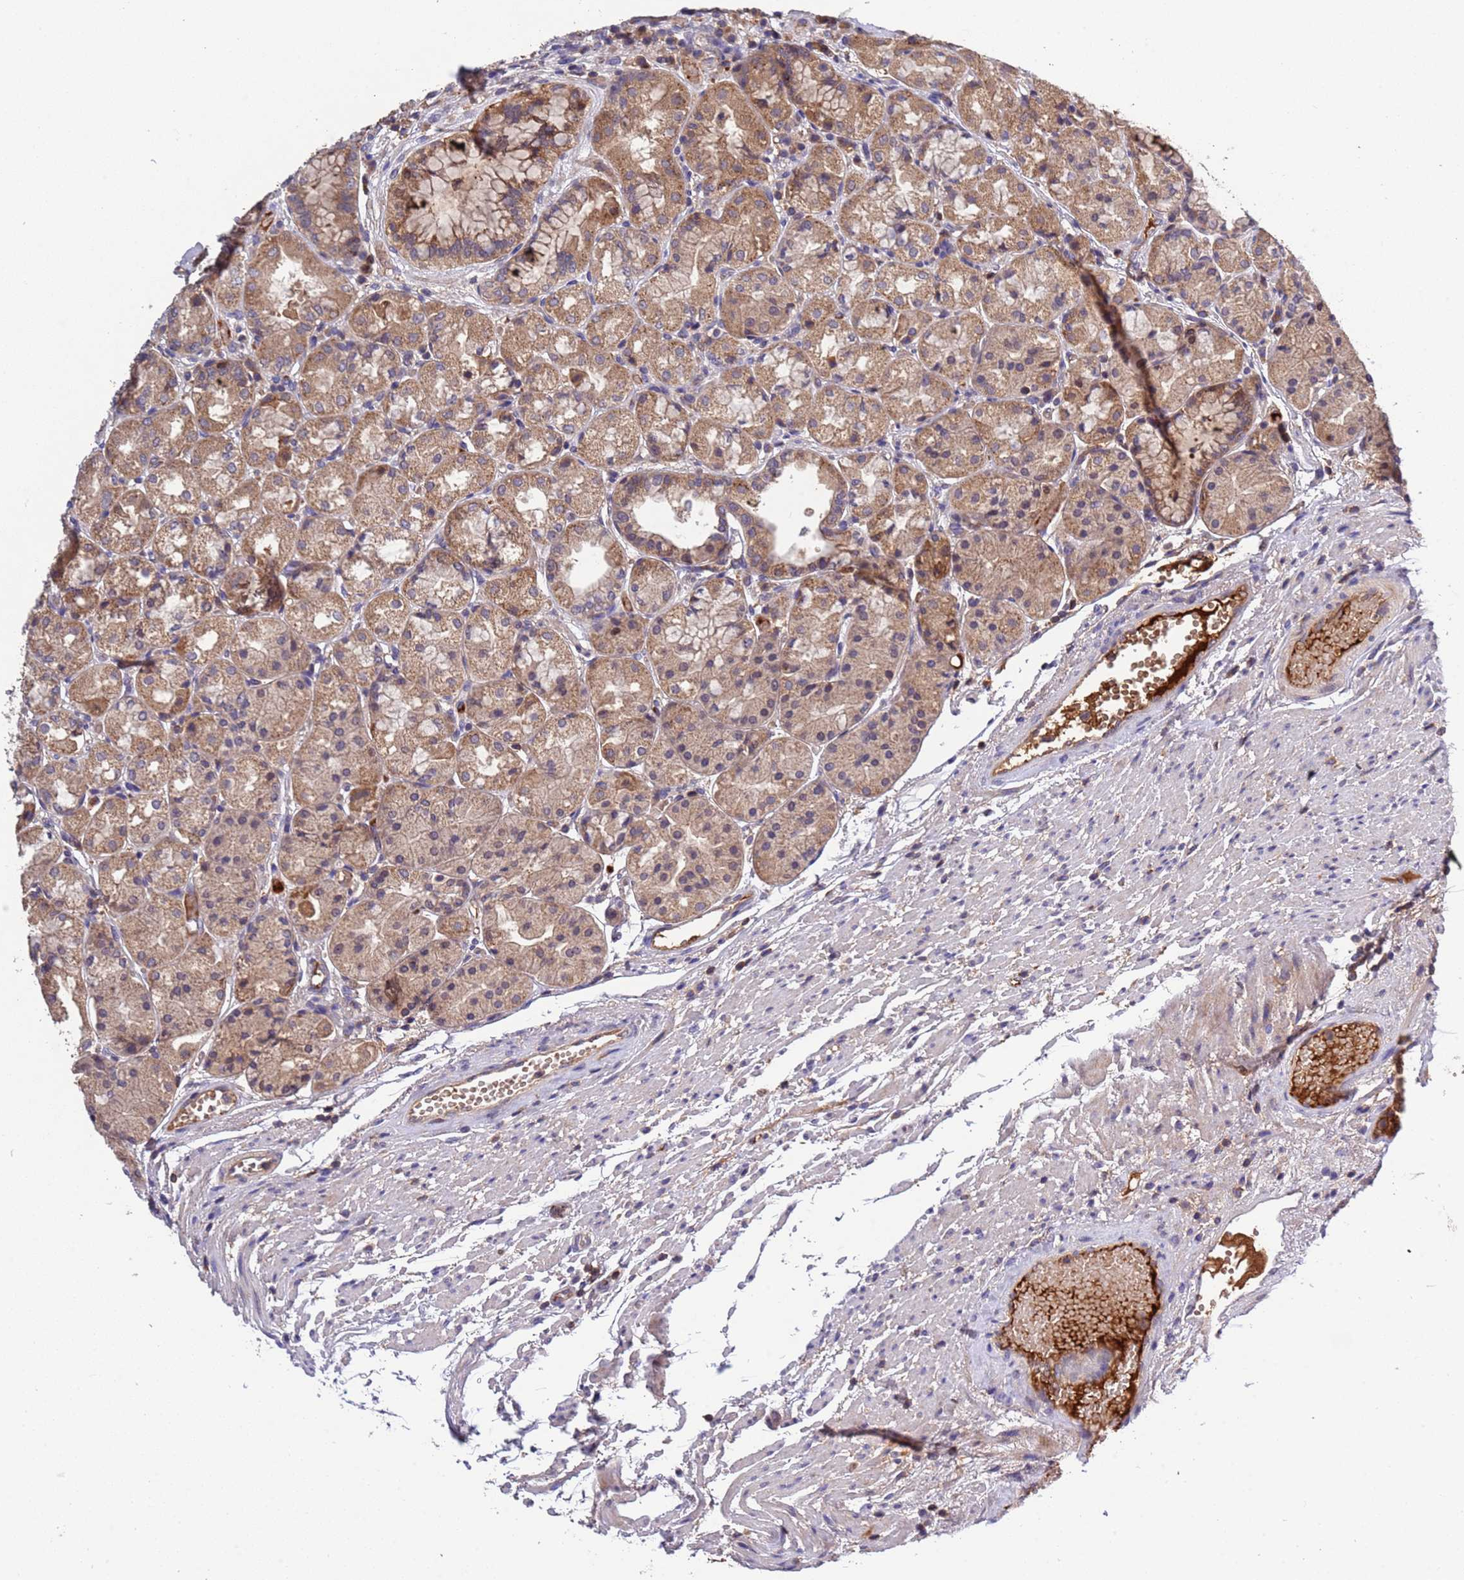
{"staining": {"intensity": "moderate", "quantity": ">75%", "location": "cytoplasmic/membranous"}, "tissue": "stomach", "cell_type": "Glandular cells", "image_type": "normal", "snomed": [{"axis": "morphology", "description": "Normal tissue, NOS"}, {"axis": "topography", "description": "Stomach, upper"}], "caption": "Stomach stained with DAB immunohistochemistry reveals medium levels of moderate cytoplasmic/membranous expression in about >75% of glandular cells.", "gene": "PARP16", "patient": {"sex": "male", "age": 72}}